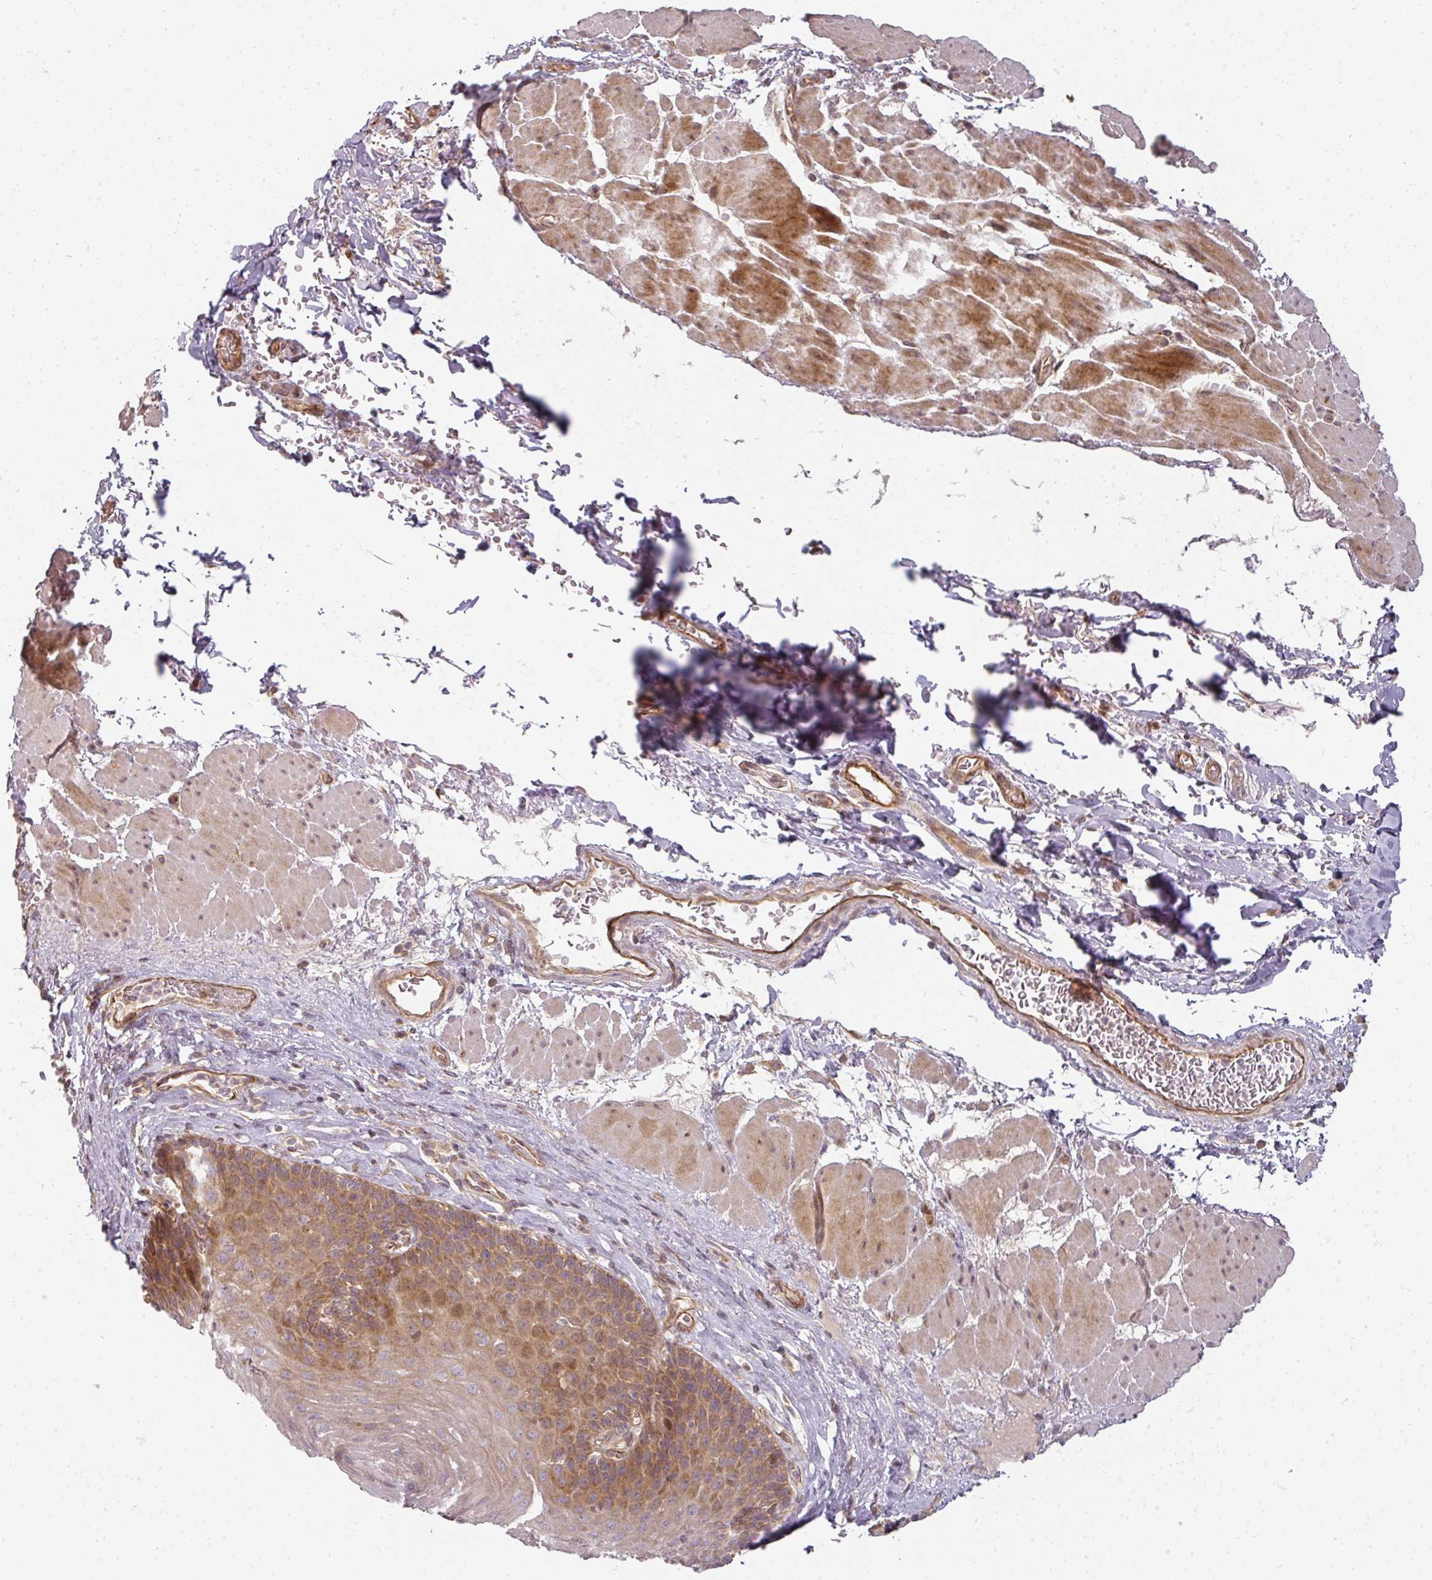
{"staining": {"intensity": "moderate", "quantity": "25%-75%", "location": "cytoplasmic/membranous"}, "tissue": "esophagus", "cell_type": "Squamous epithelial cells", "image_type": "normal", "snomed": [{"axis": "morphology", "description": "Normal tissue, NOS"}, {"axis": "topography", "description": "Esophagus"}], "caption": "Immunohistochemical staining of unremarkable esophagus displays 25%-75% levels of moderate cytoplasmic/membranous protein positivity in about 25%-75% of squamous epithelial cells.", "gene": "CNOT1", "patient": {"sex": "female", "age": 66}}